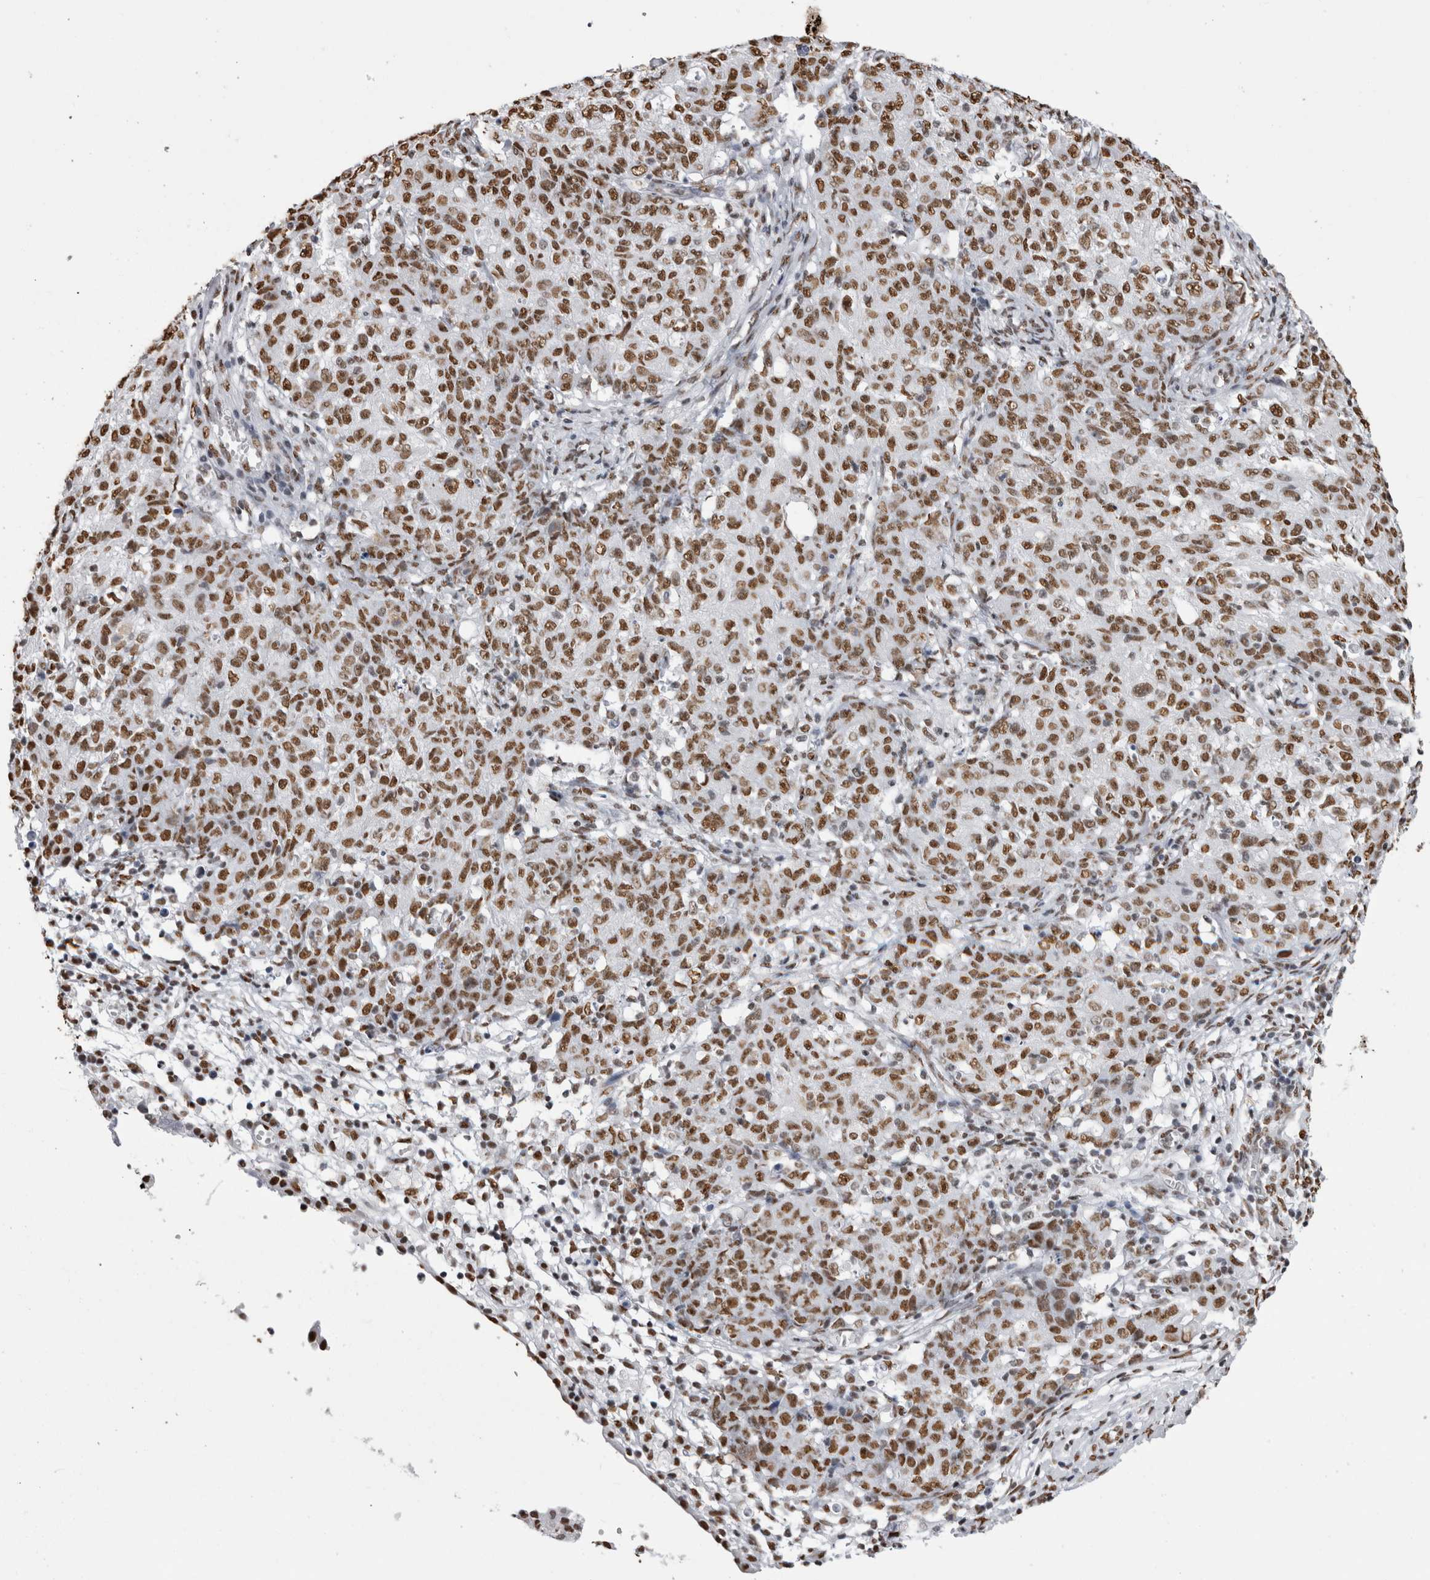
{"staining": {"intensity": "moderate", "quantity": ">75%", "location": "nuclear"}, "tissue": "ovarian cancer", "cell_type": "Tumor cells", "image_type": "cancer", "snomed": [{"axis": "morphology", "description": "Carcinoma, endometroid"}, {"axis": "topography", "description": "Ovary"}], "caption": "Protein expression analysis of endometroid carcinoma (ovarian) exhibits moderate nuclear staining in about >75% of tumor cells. (brown staining indicates protein expression, while blue staining denotes nuclei).", "gene": "ALPK3", "patient": {"sex": "female", "age": 42}}